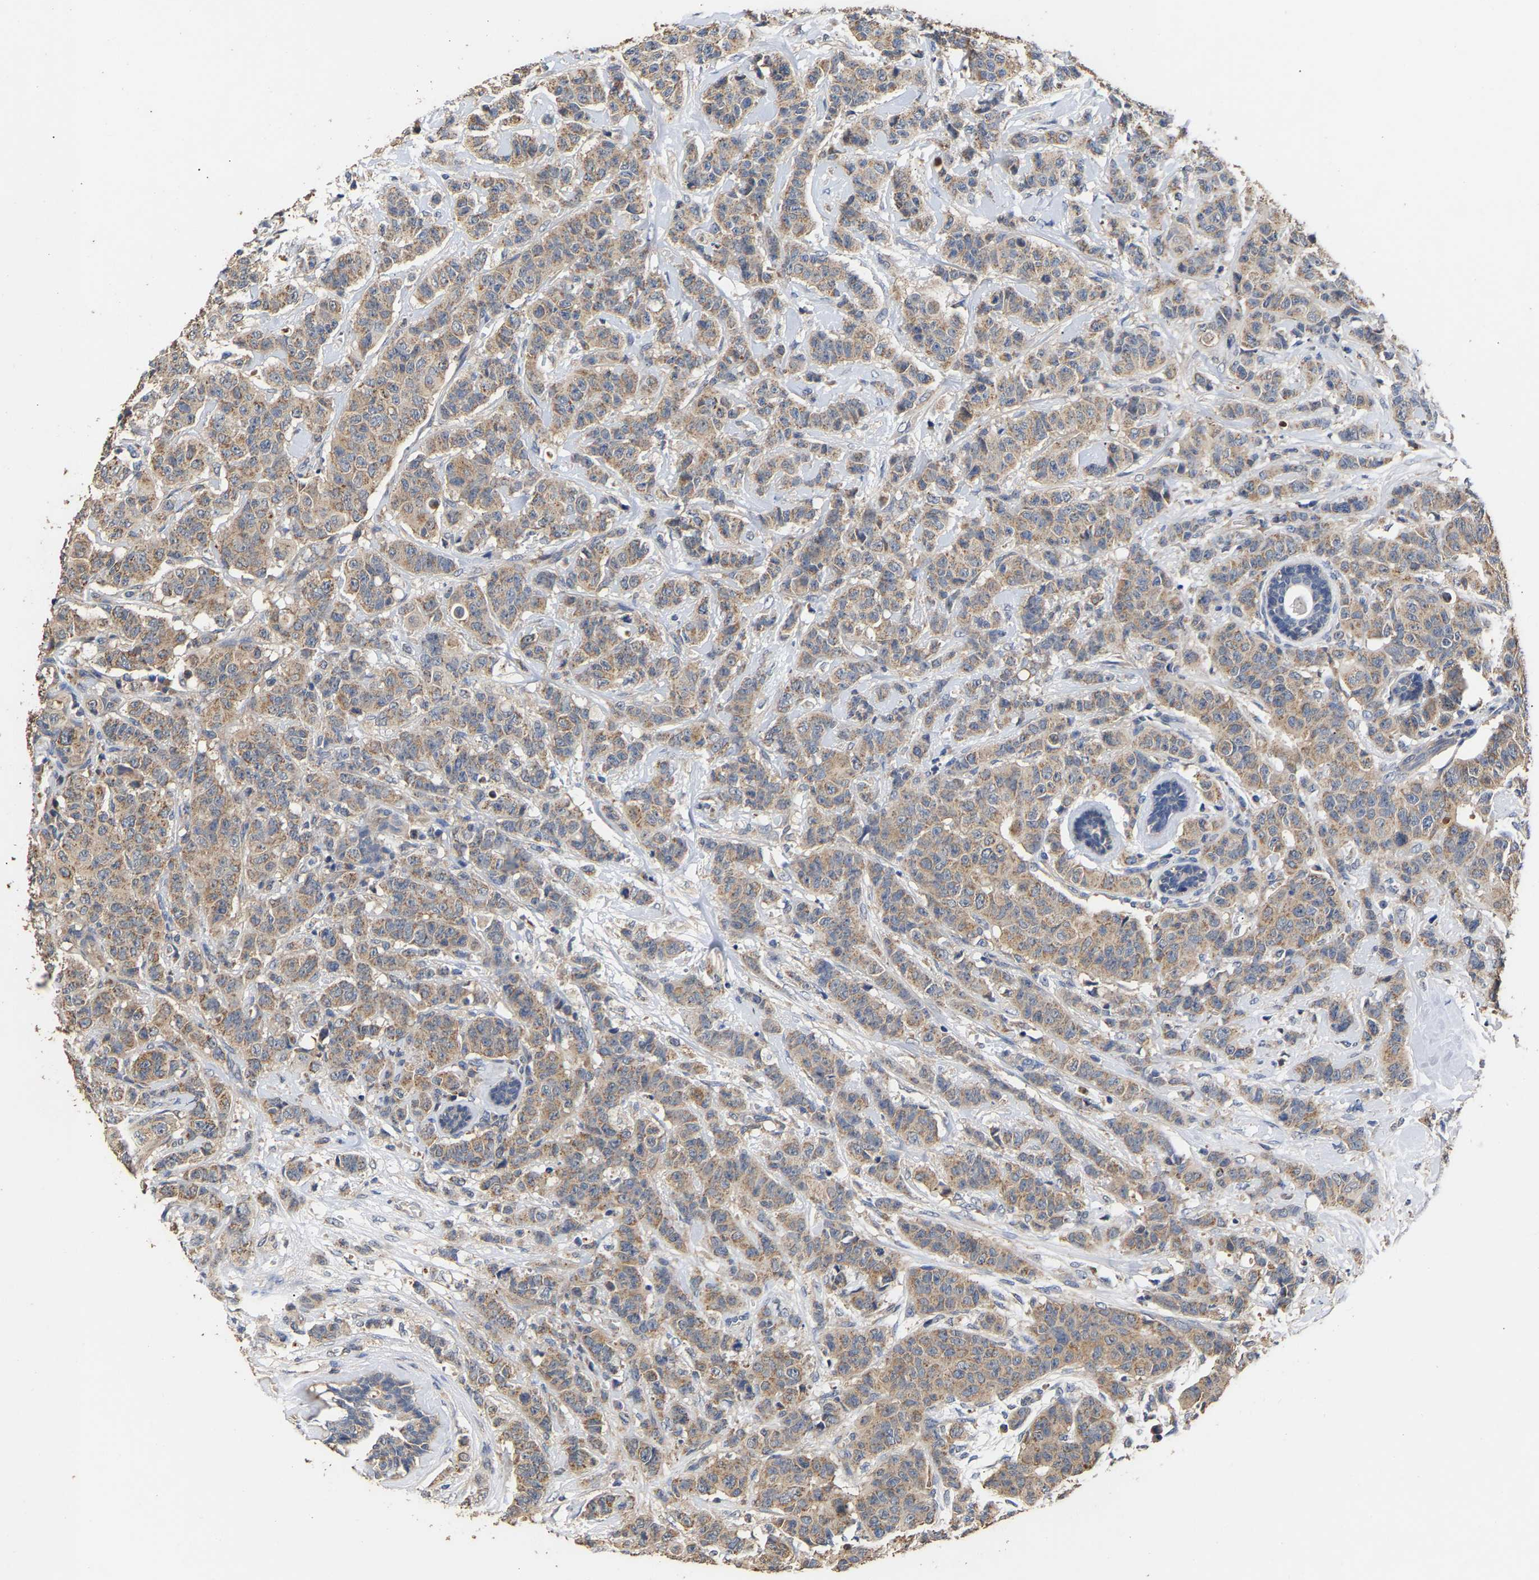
{"staining": {"intensity": "moderate", "quantity": ">75%", "location": "cytoplasmic/membranous"}, "tissue": "breast cancer", "cell_type": "Tumor cells", "image_type": "cancer", "snomed": [{"axis": "morphology", "description": "Normal tissue, NOS"}, {"axis": "morphology", "description": "Duct carcinoma"}, {"axis": "topography", "description": "Breast"}], "caption": "IHC histopathology image of neoplastic tissue: breast infiltrating ductal carcinoma stained using IHC shows medium levels of moderate protein expression localized specifically in the cytoplasmic/membranous of tumor cells, appearing as a cytoplasmic/membranous brown color.", "gene": "ZNF26", "patient": {"sex": "female", "age": 40}}